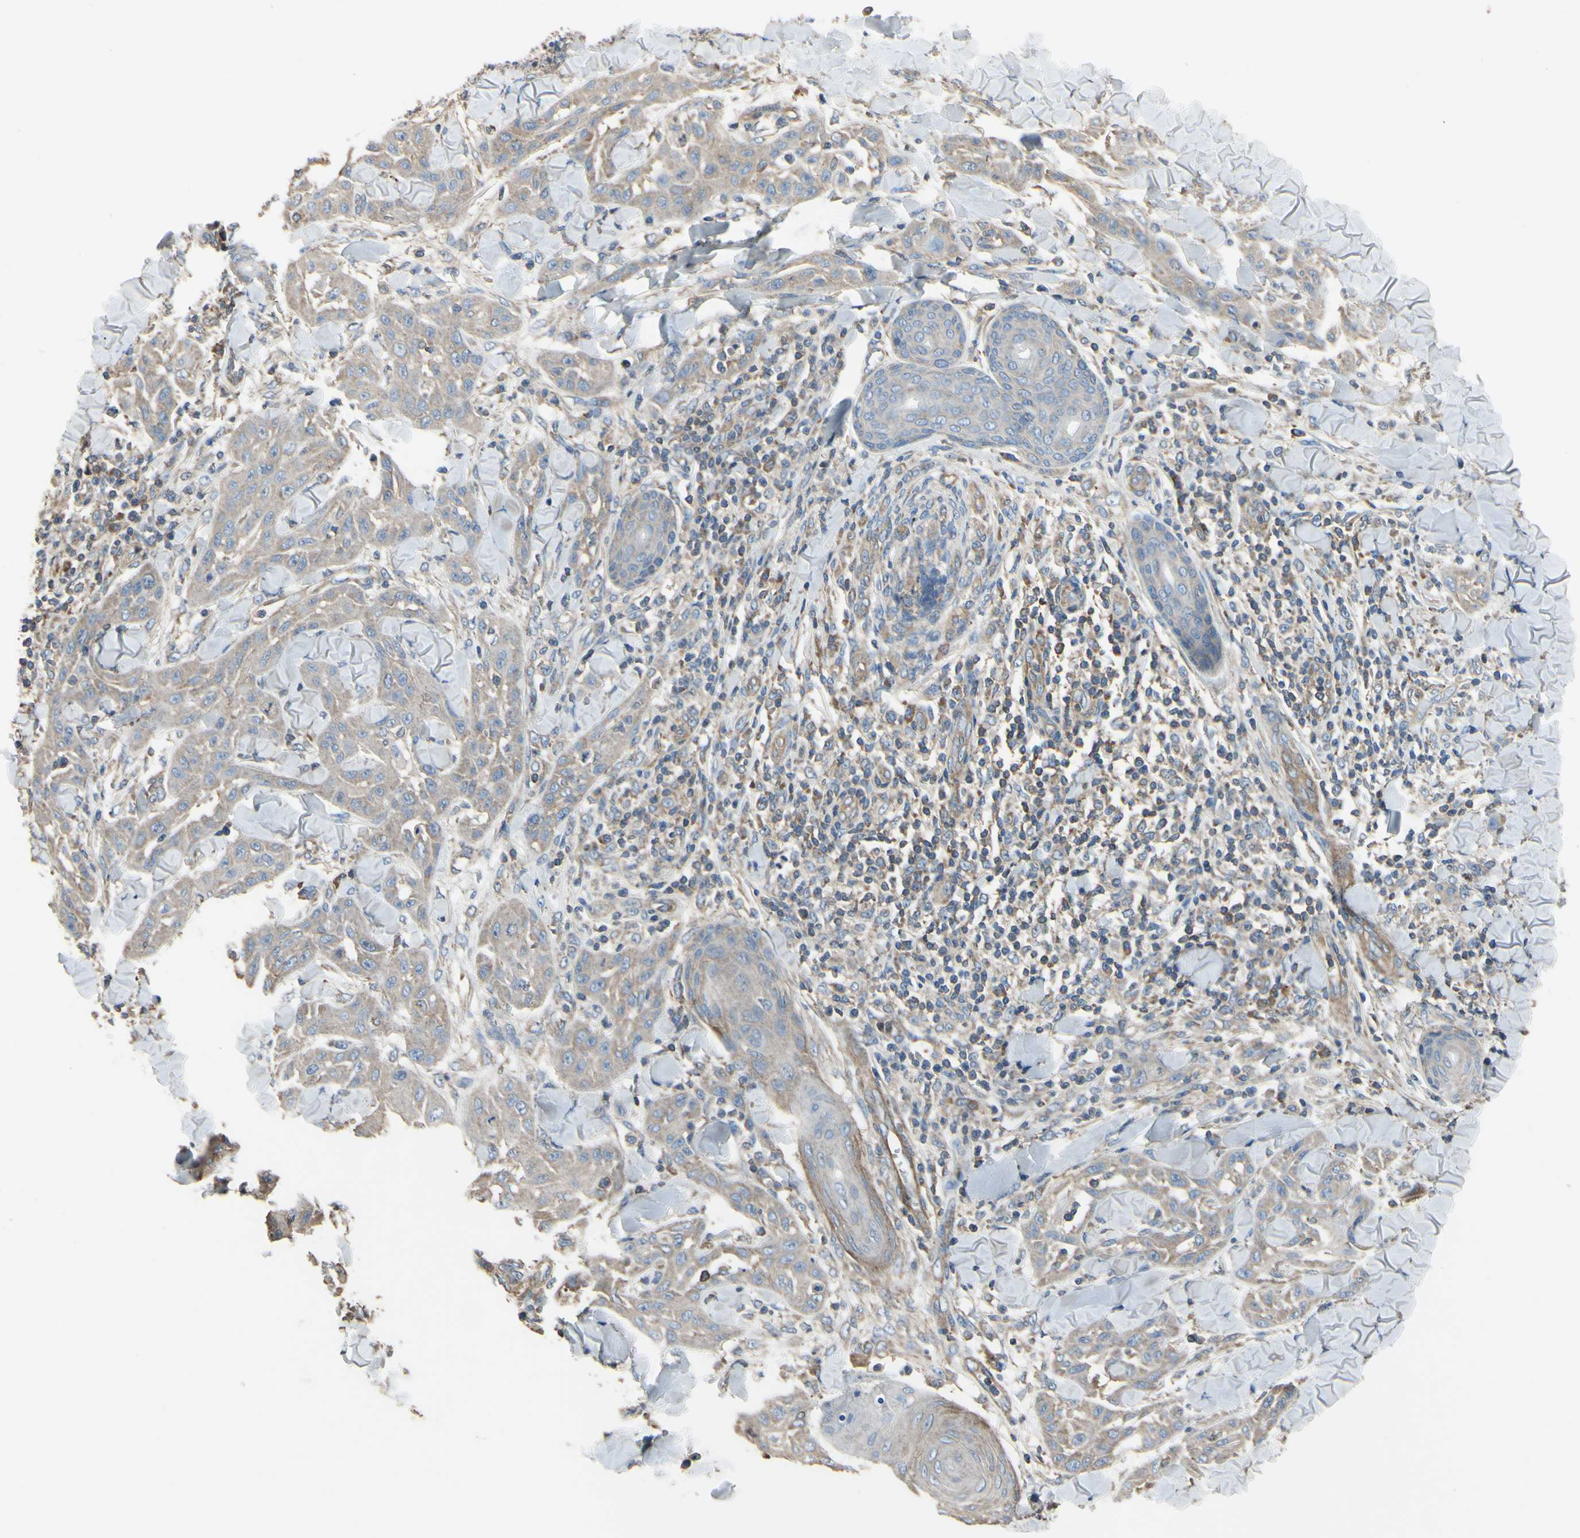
{"staining": {"intensity": "weak", "quantity": ">75%", "location": "cytoplasmic/membranous"}, "tissue": "skin cancer", "cell_type": "Tumor cells", "image_type": "cancer", "snomed": [{"axis": "morphology", "description": "Squamous cell carcinoma, NOS"}, {"axis": "topography", "description": "Skin"}], "caption": "Skin cancer was stained to show a protein in brown. There is low levels of weak cytoplasmic/membranous positivity in approximately >75% of tumor cells. Using DAB (brown) and hematoxylin (blue) stains, captured at high magnification using brightfield microscopy.", "gene": "BECN1", "patient": {"sex": "male", "age": 24}}